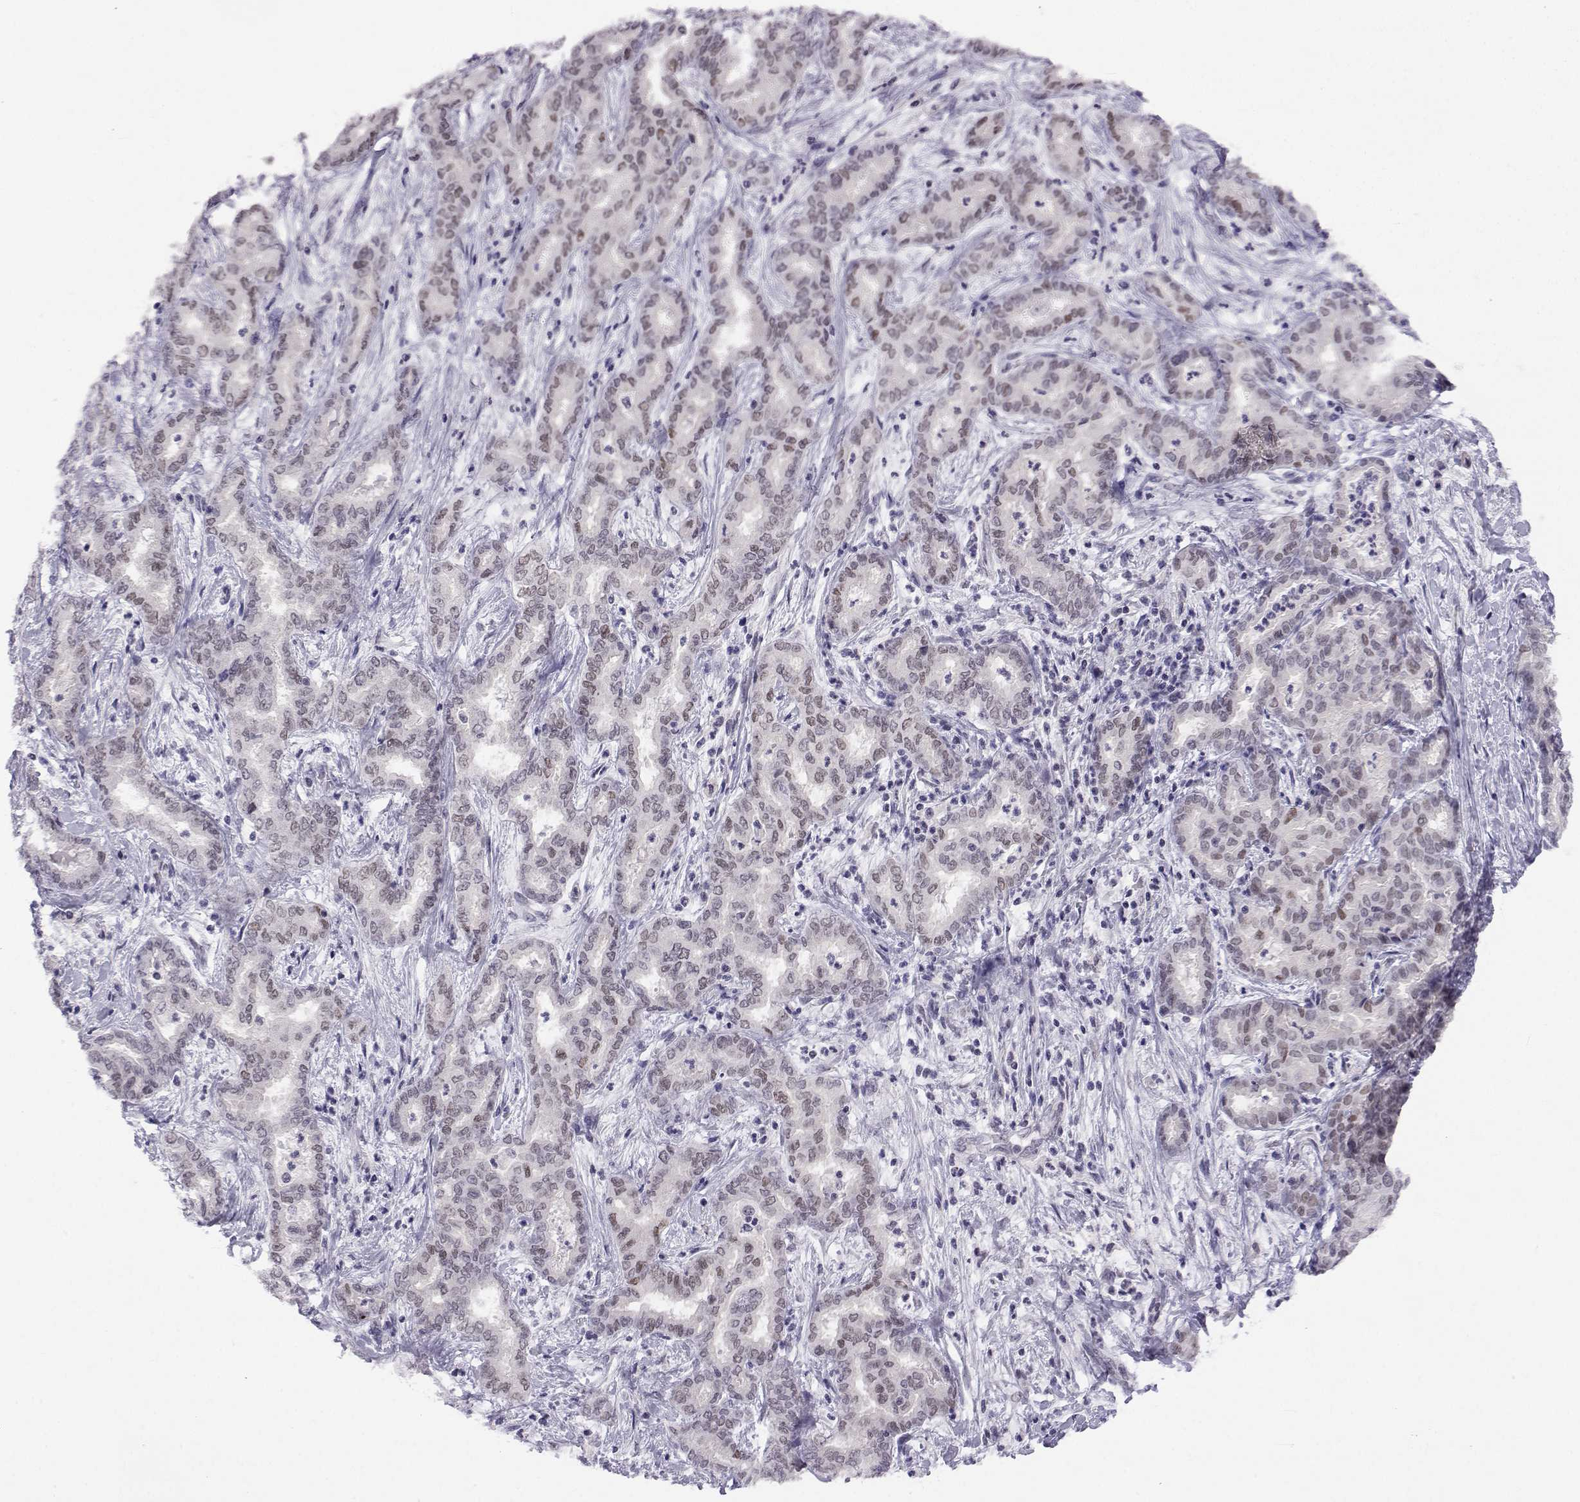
{"staining": {"intensity": "weak", "quantity": "25%-75%", "location": "nuclear"}, "tissue": "liver cancer", "cell_type": "Tumor cells", "image_type": "cancer", "snomed": [{"axis": "morphology", "description": "Cholangiocarcinoma"}, {"axis": "topography", "description": "Liver"}], "caption": "IHC (DAB (3,3'-diaminobenzidine)) staining of human cholangiocarcinoma (liver) shows weak nuclear protein staining in approximately 25%-75% of tumor cells.", "gene": "MED26", "patient": {"sex": "female", "age": 64}}